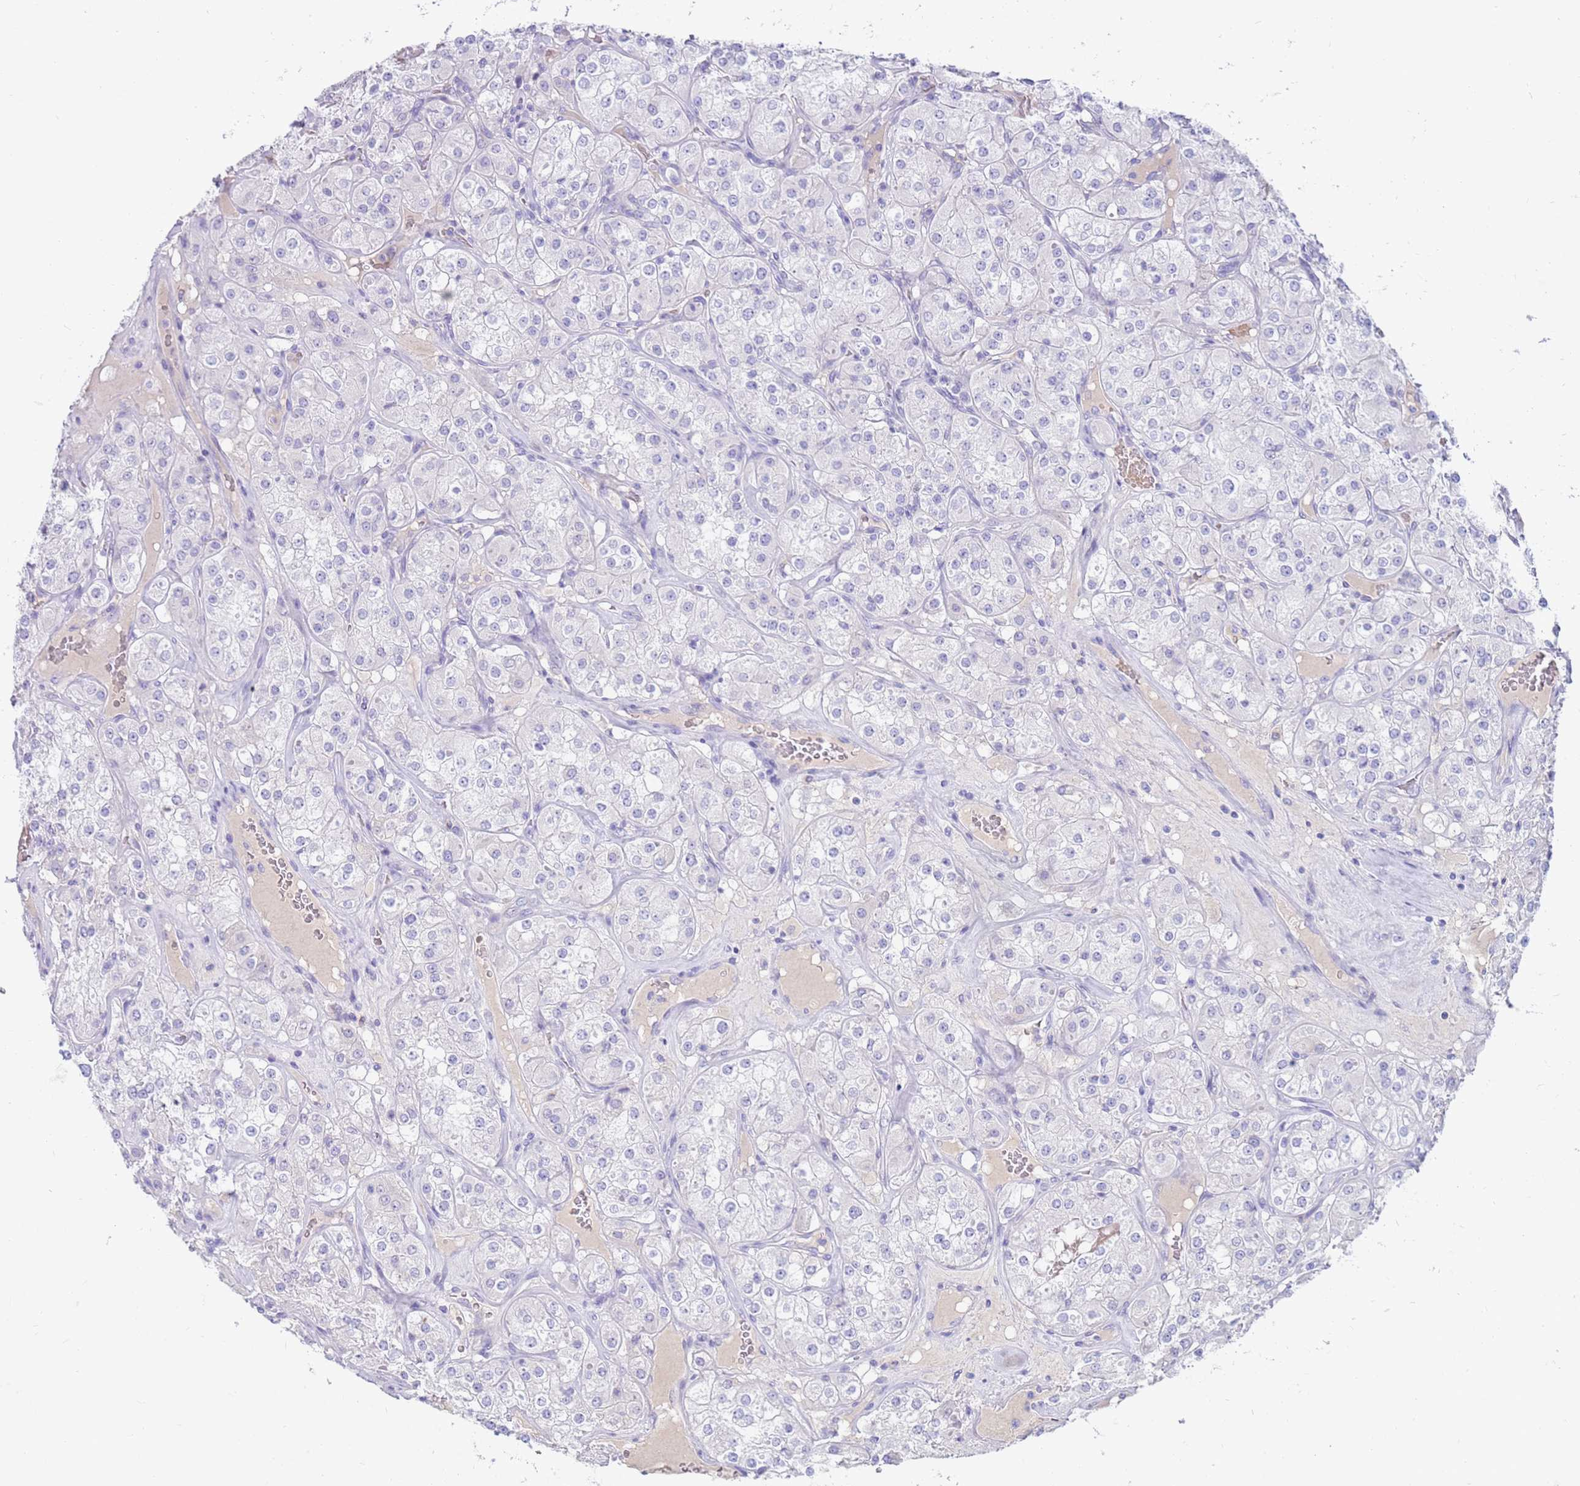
{"staining": {"intensity": "negative", "quantity": "none", "location": "none"}, "tissue": "renal cancer", "cell_type": "Tumor cells", "image_type": "cancer", "snomed": [{"axis": "morphology", "description": "Adenocarcinoma, NOS"}, {"axis": "topography", "description": "Kidney"}], "caption": "Tumor cells show no significant expression in renal adenocarcinoma. (Stains: DAB immunohistochemistry (IHC) with hematoxylin counter stain, Microscopy: brightfield microscopy at high magnification).", "gene": "EVPLL", "patient": {"sex": "male", "age": 77}}